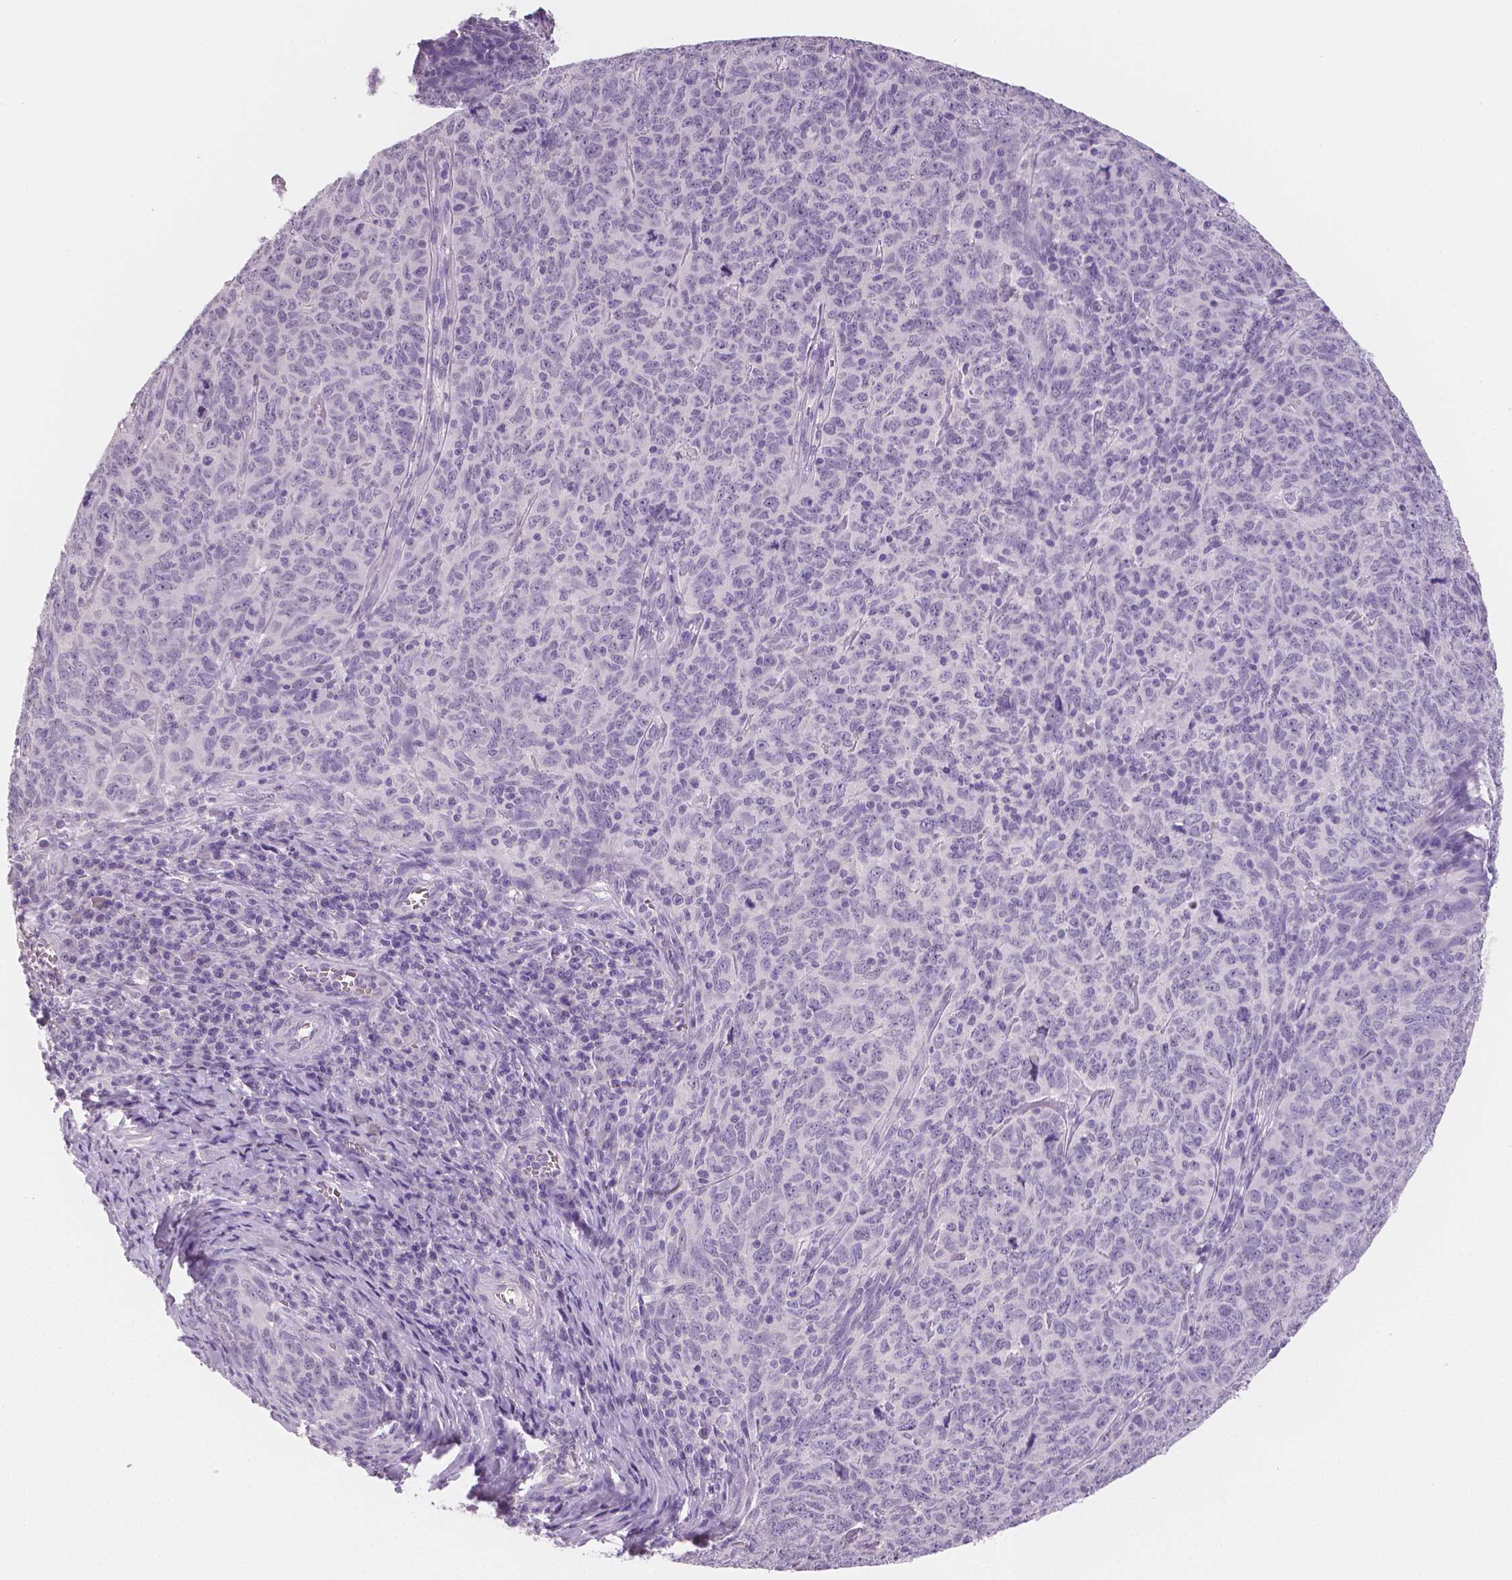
{"staining": {"intensity": "negative", "quantity": "none", "location": "none"}, "tissue": "skin cancer", "cell_type": "Tumor cells", "image_type": "cancer", "snomed": [{"axis": "morphology", "description": "Squamous cell carcinoma, NOS"}, {"axis": "topography", "description": "Skin"}, {"axis": "topography", "description": "Anal"}], "caption": "Tumor cells are negative for brown protein staining in skin cancer.", "gene": "TSPAN7", "patient": {"sex": "female", "age": 51}}